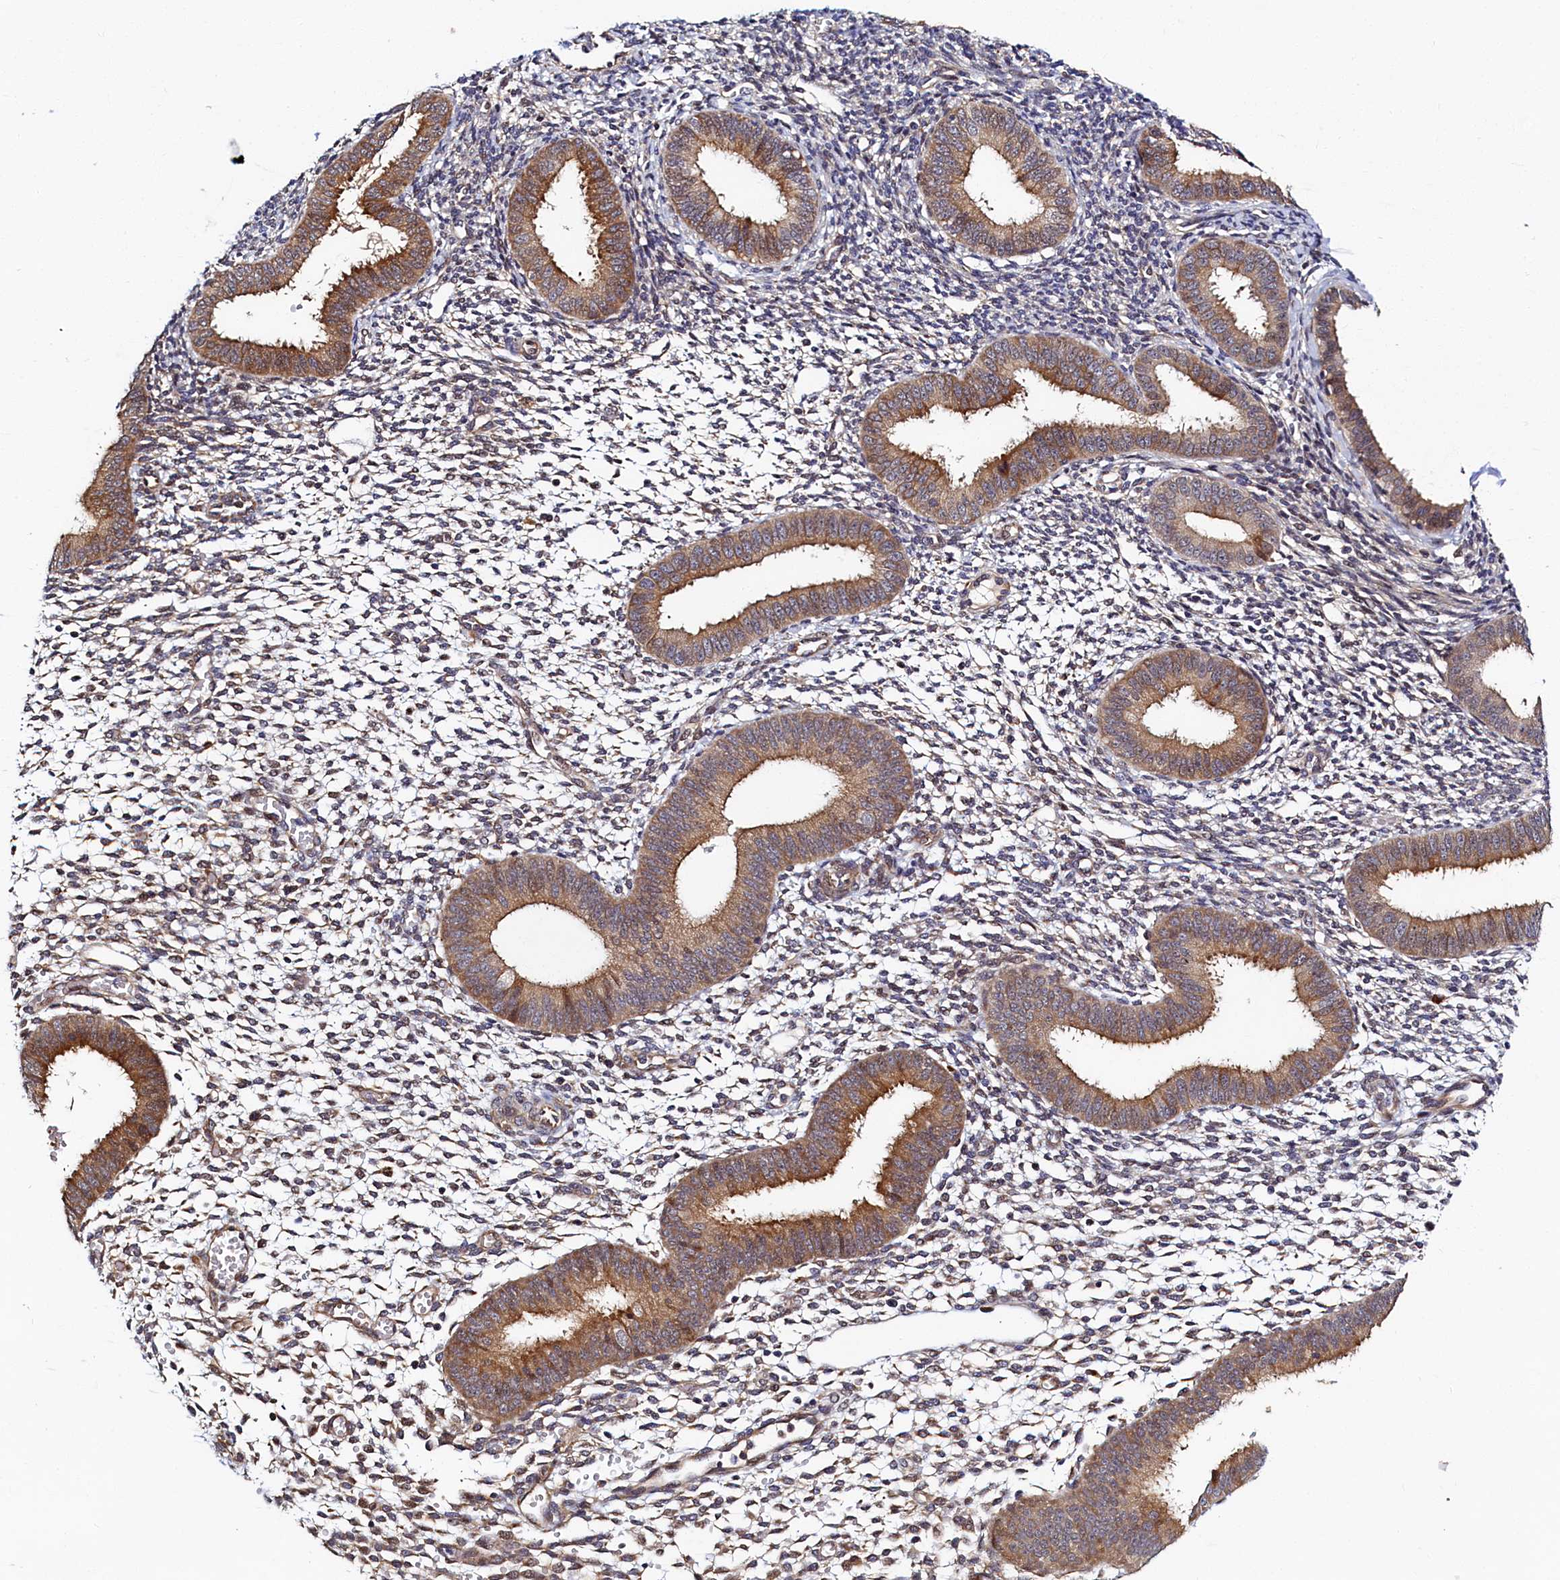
{"staining": {"intensity": "negative", "quantity": "none", "location": "none"}, "tissue": "endometrium", "cell_type": "Cells in endometrial stroma", "image_type": "normal", "snomed": [{"axis": "morphology", "description": "Normal tissue, NOS"}, {"axis": "topography", "description": "Uterus"}, {"axis": "topography", "description": "Endometrium"}], "caption": "Immunohistochemistry image of normal human endometrium stained for a protein (brown), which reveals no staining in cells in endometrial stroma. (Brightfield microscopy of DAB IHC at high magnification).", "gene": "SLC16A14", "patient": {"sex": "female", "age": 48}}